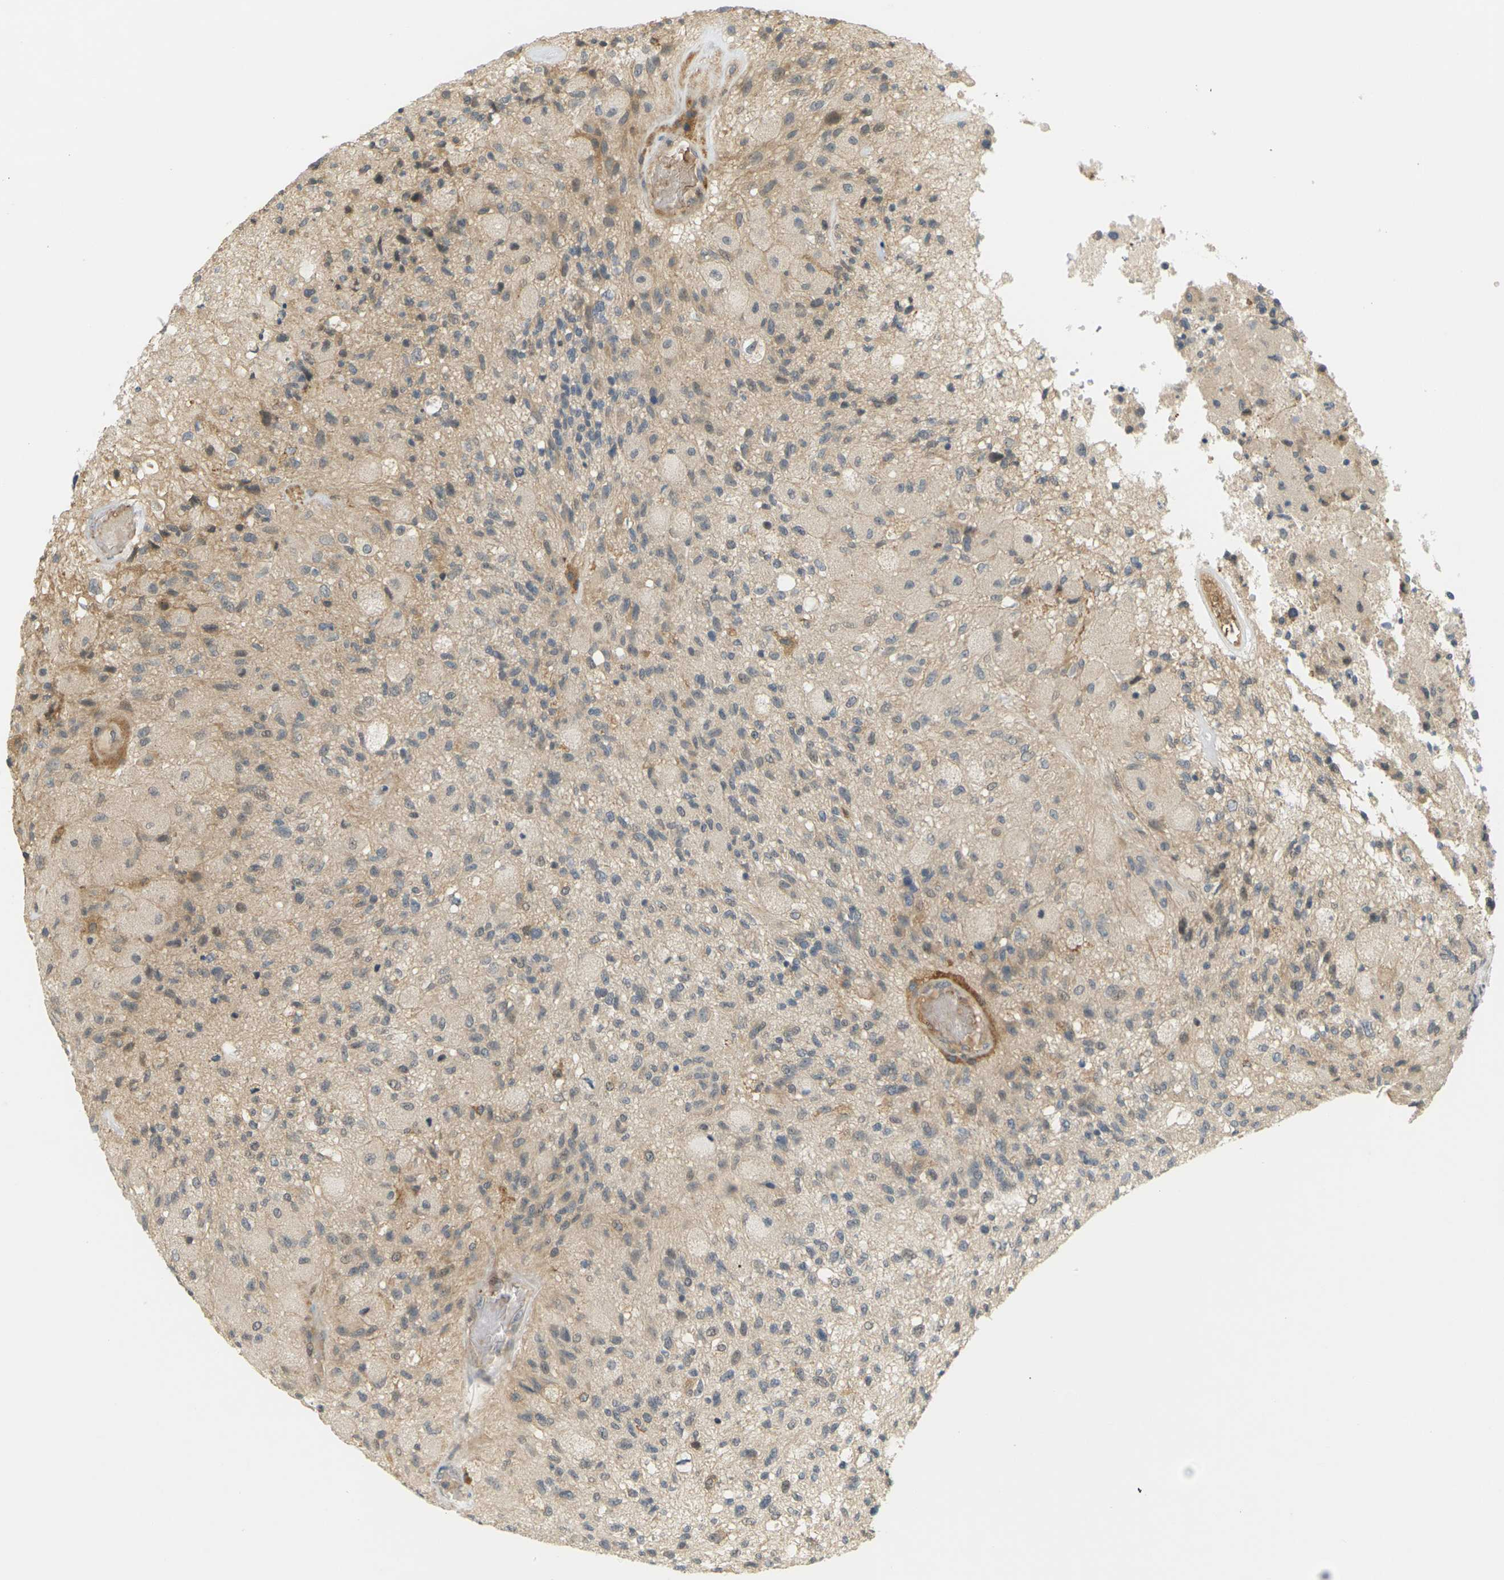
{"staining": {"intensity": "negative", "quantity": "none", "location": "none"}, "tissue": "glioma", "cell_type": "Tumor cells", "image_type": "cancer", "snomed": [{"axis": "morphology", "description": "Normal tissue, NOS"}, {"axis": "morphology", "description": "Glioma, malignant, High grade"}, {"axis": "topography", "description": "Cerebral cortex"}], "caption": "IHC photomicrograph of malignant high-grade glioma stained for a protein (brown), which exhibits no staining in tumor cells.", "gene": "SOCS6", "patient": {"sex": "male", "age": 77}}